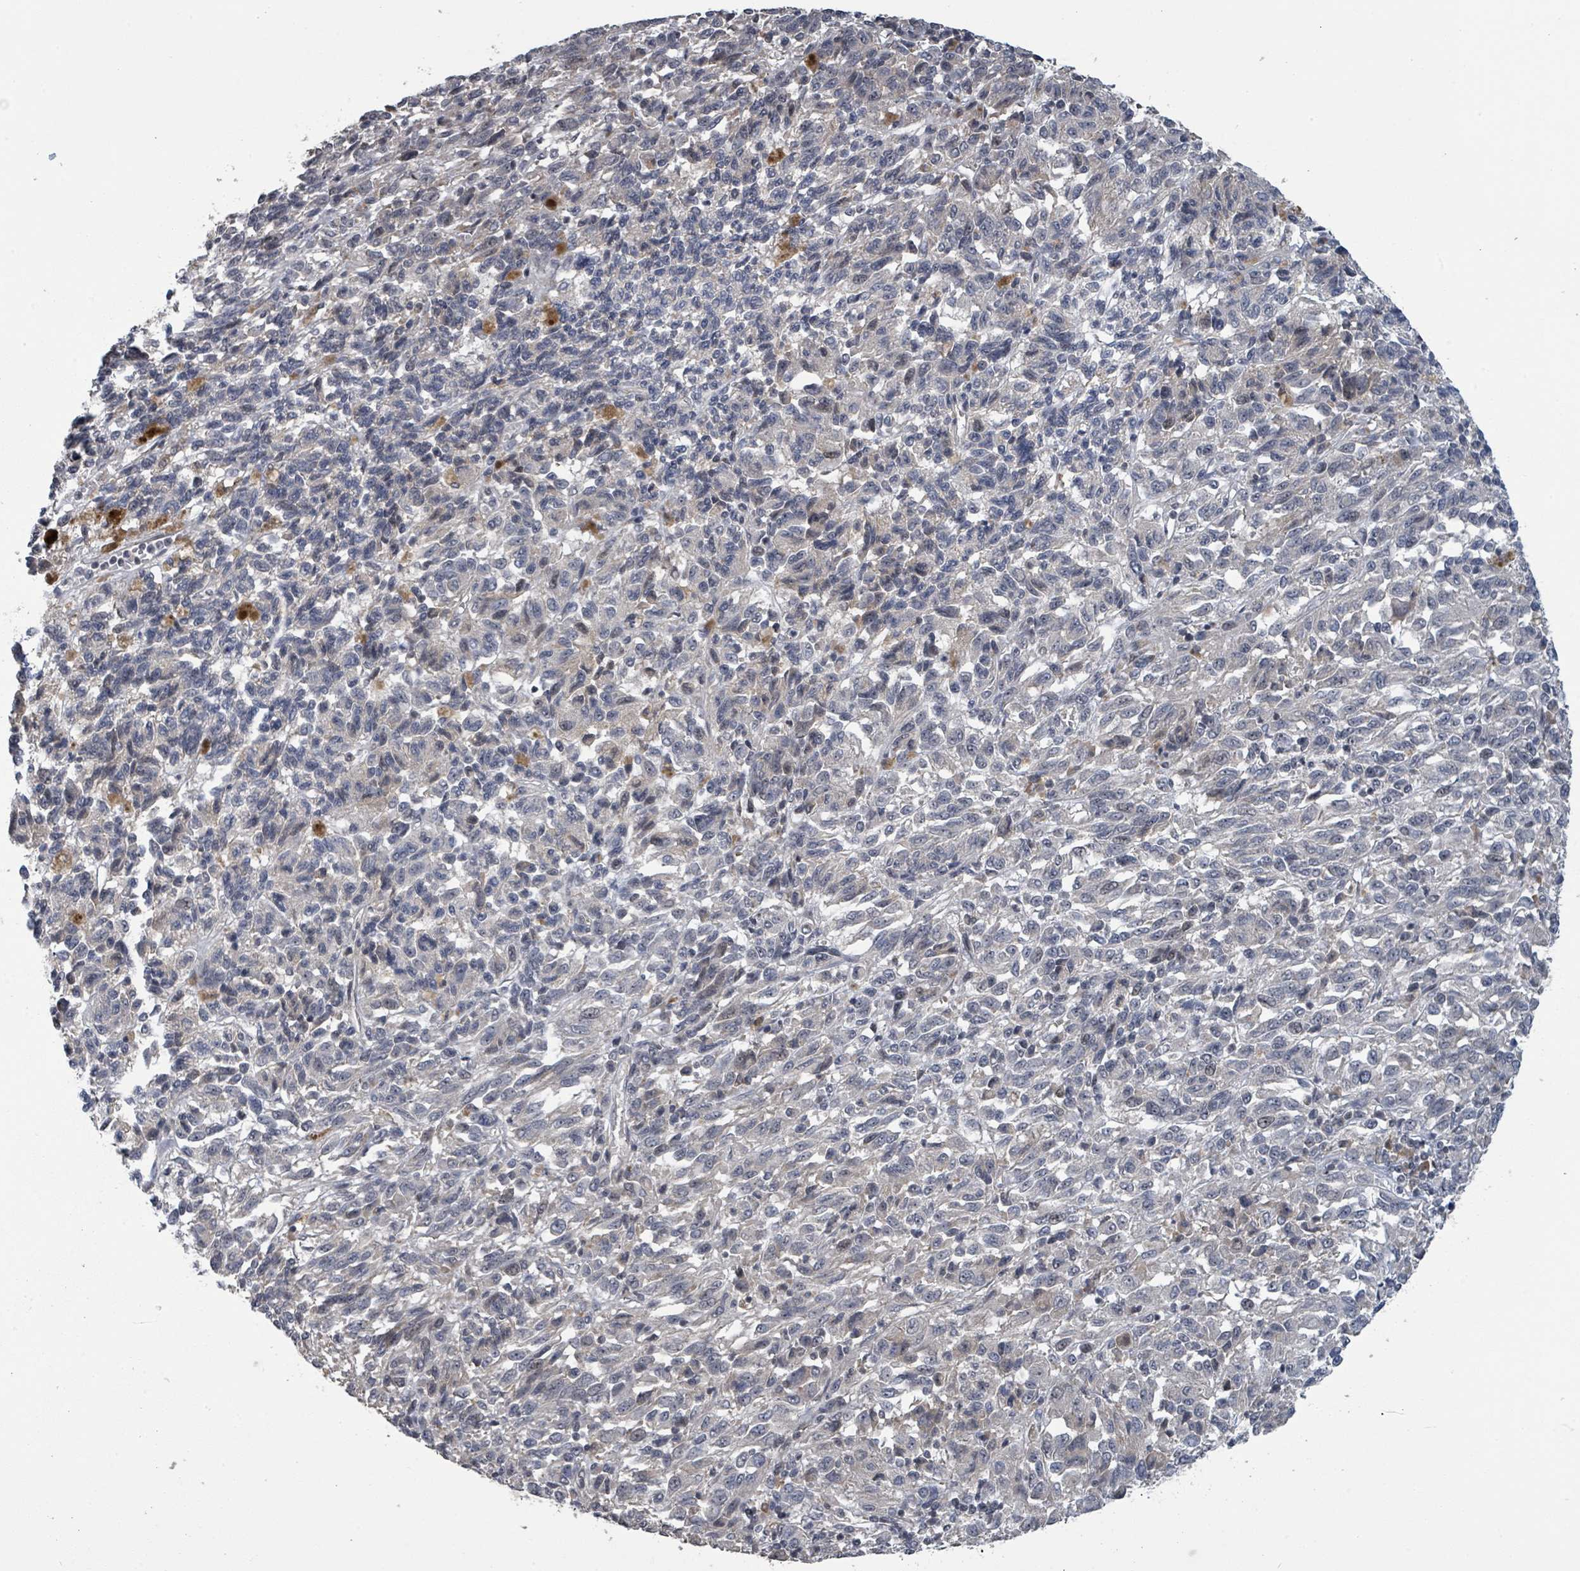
{"staining": {"intensity": "weak", "quantity": "<25%", "location": "nuclear"}, "tissue": "melanoma", "cell_type": "Tumor cells", "image_type": "cancer", "snomed": [{"axis": "morphology", "description": "Malignant melanoma, Metastatic site"}, {"axis": "topography", "description": "Lung"}], "caption": "Melanoma was stained to show a protein in brown. There is no significant expression in tumor cells.", "gene": "ZBTB14", "patient": {"sex": "male", "age": 64}}